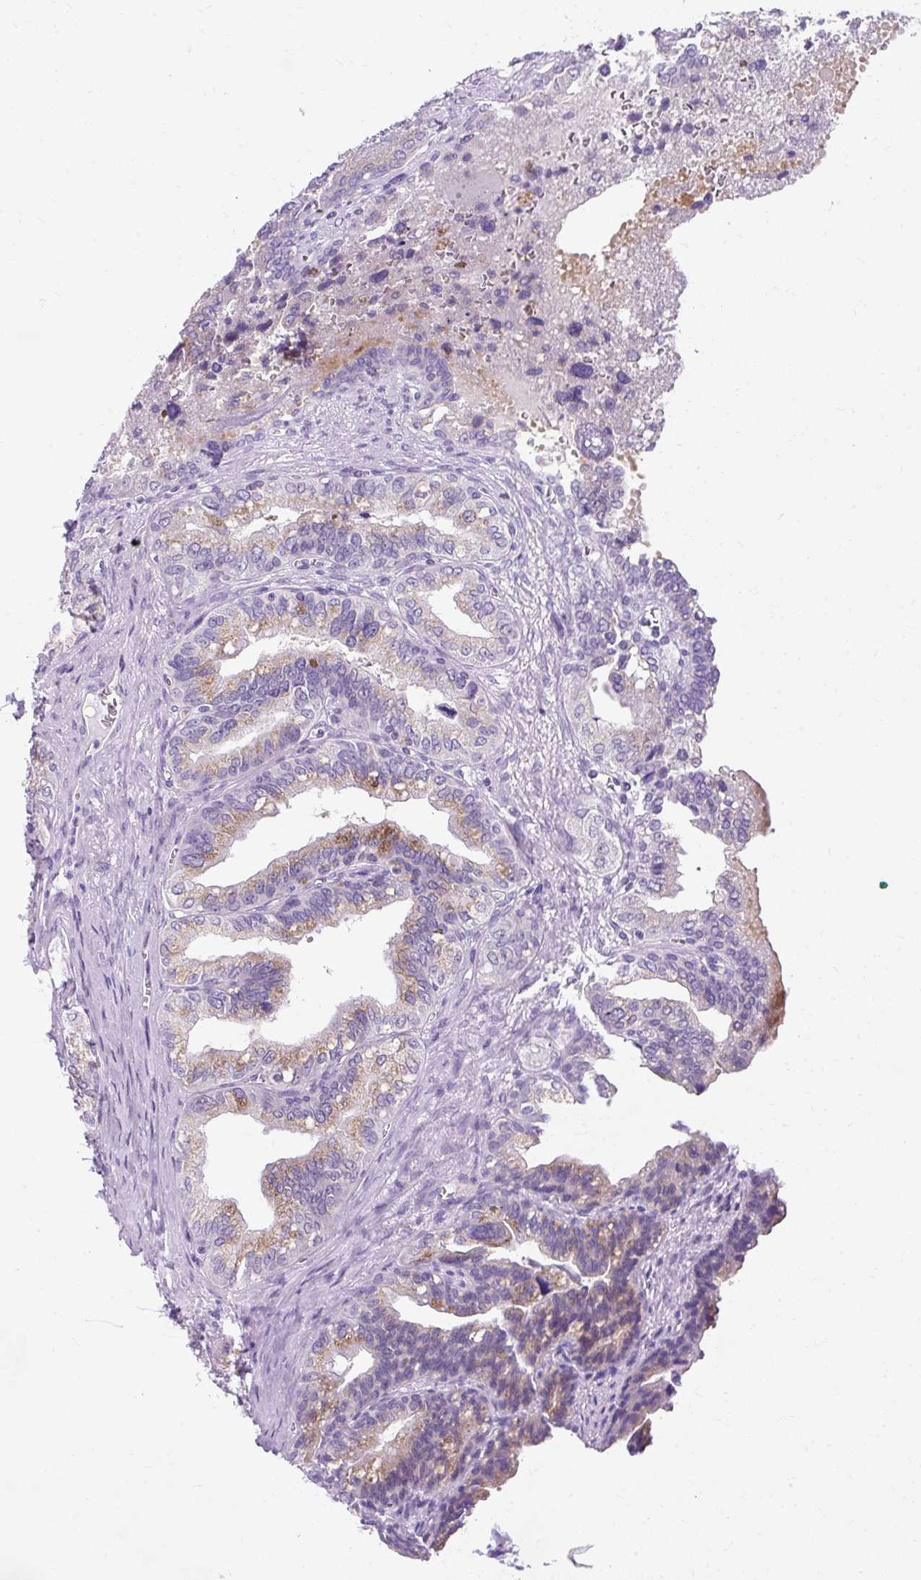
{"staining": {"intensity": "moderate", "quantity": "<25%", "location": "cytoplasmic/membranous"}, "tissue": "seminal vesicle", "cell_type": "Glandular cells", "image_type": "normal", "snomed": [{"axis": "morphology", "description": "Normal tissue, NOS"}, {"axis": "topography", "description": "Seminal veicle"}], "caption": "The image shows immunohistochemical staining of benign seminal vesicle. There is moderate cytoplasmic/membranous positivity is appreciated in approximately <25% of glandular cells.", "gene": "GOLGA8A", "patient": {"sex": "male", "age": 67}}